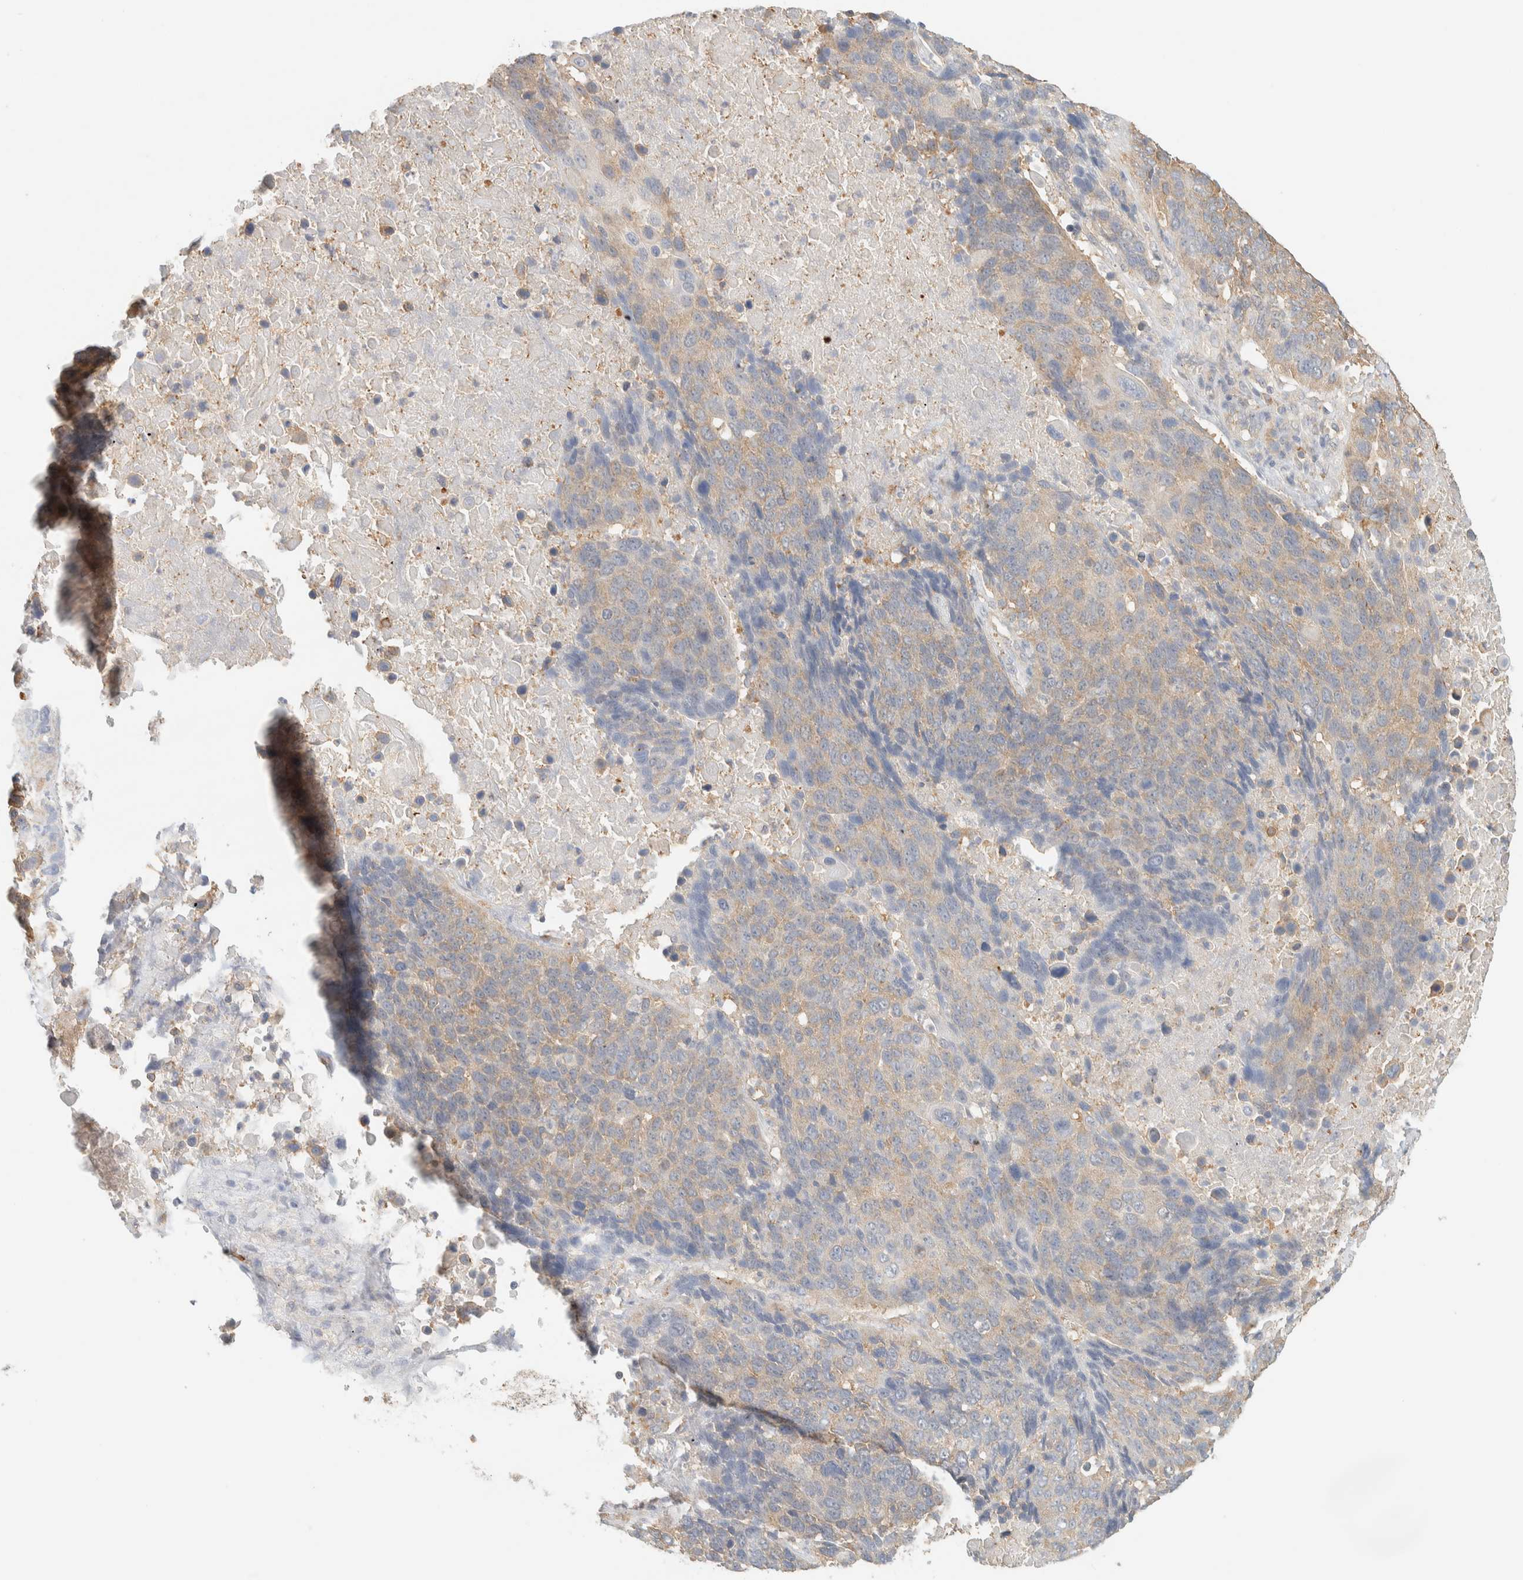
{"staining": {"intensity": "weak", "quantity": ">75%", "location": "cytoplasmic/membranous"}, "tissue": "lung cancer", "cell_type": "Tumor cells", "image_type": "cancer", "snomed": [{"axis": "morphology", "description": "Squamous cell carcinoma, NOS"}, {"axis": "topography", "description": "Lung"}], "caption": "A low amount of weak cytoplasmic/membranous positivity is seen in approximately >75% of tumor cells in lung cancer (squamous cell carcinoma) tissue.", "gene": "TBC1D8B", "patient": {"sex": "male", "age": 66}}